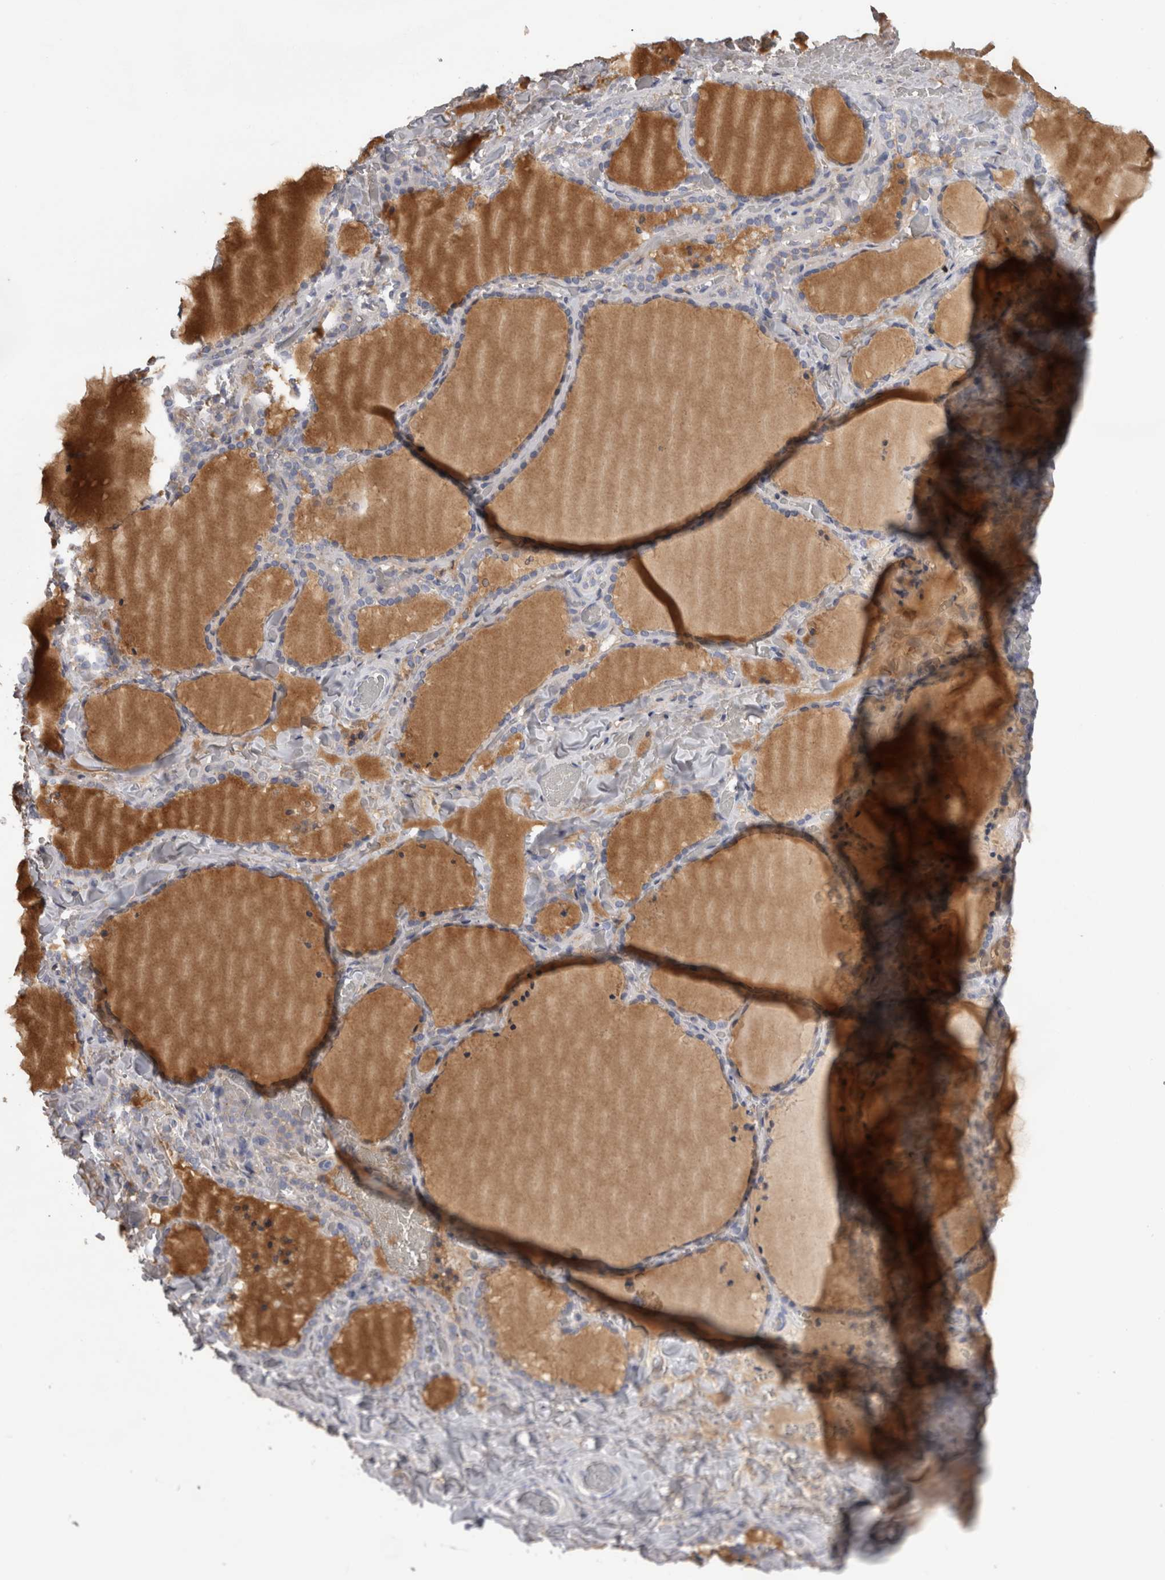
{"staining": {"intensity": "weak", "quantity": "<25%", "location": "cytoplasmic/membranous"}, "tissue": "thyroid gland", "cell_type": "Glandular cells", "image_type": "normal", "snomed": [{"axis": "morphology", "description": "Normal tissue, NOS"}, {"axis": "topography", "description": "Thyroid gland"}], "caption": "Thyroid gland was stained to show a protein in brown. There is no significant positivity in glandular cells.", "gene": "DHRS4", "patient": {"sex": "female", "age": 22}}